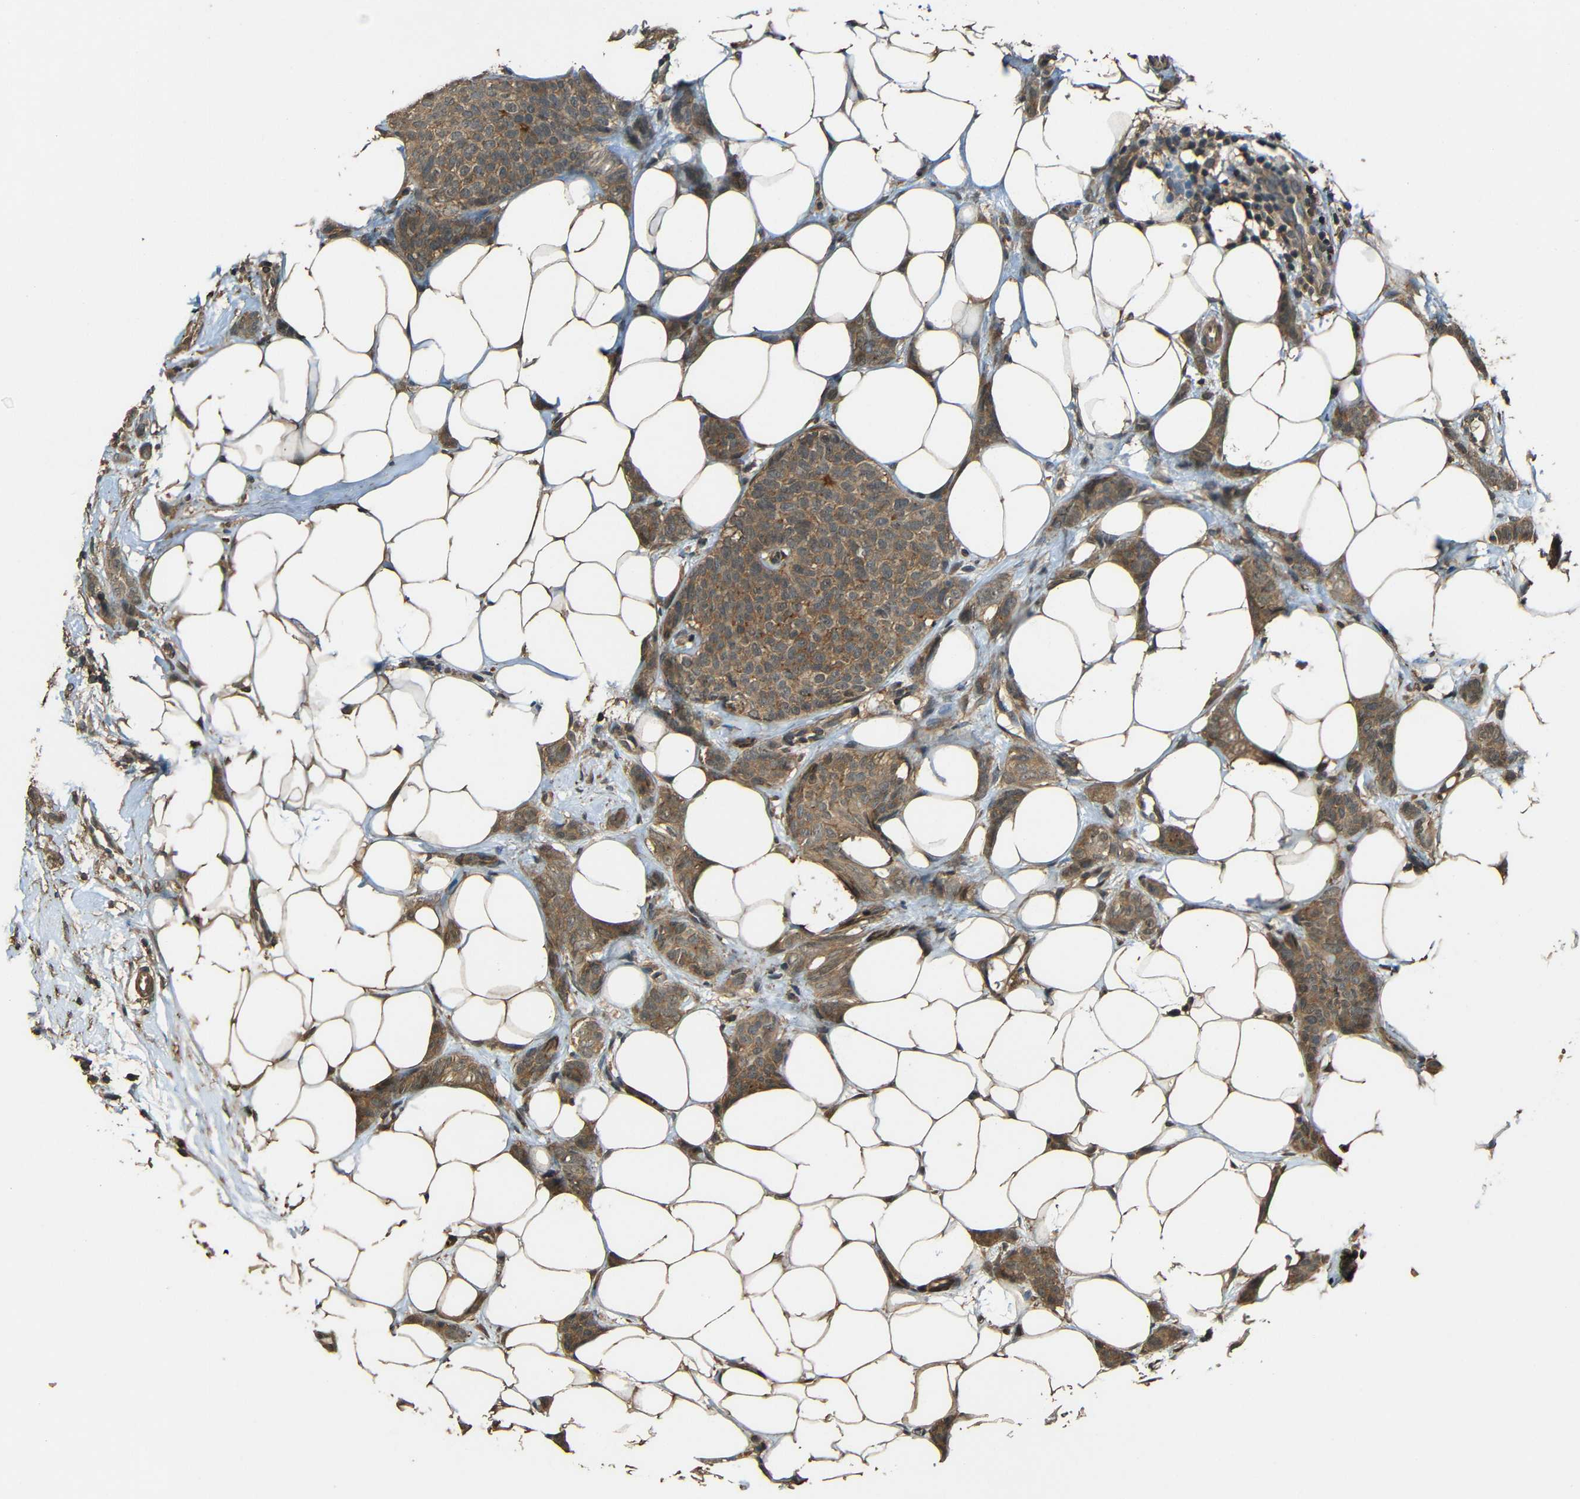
{"staining": {"intensity": "moderate", "quantity": ">75%", "location": "cytoplasmic/membranous"}, "tissue": "breast cancer", "cell_type": "Tumor cells", "image_type": "cancer", "snomed": [{"axis": "morphology", "description": "Lobular carcinoma"}, {"axis": "topography", "description": "Skin"}, {"axis": "topography", "description": "Breast"}], "caption": "IHC staining of breast cancer (lobular carcinoma), which demonstrates medium levels of moderate cytoplasmic/membranous positivity in approximately >75% of tumor cells indicating moderate cytoplasmic/membranous protein expression. The staining was performed using DAB (brown) for protein detection and nuclei were counterstained in hematoxylin (blue).", "gene": "PDE5A", "patient": {"sex": "female", "age": 46}}